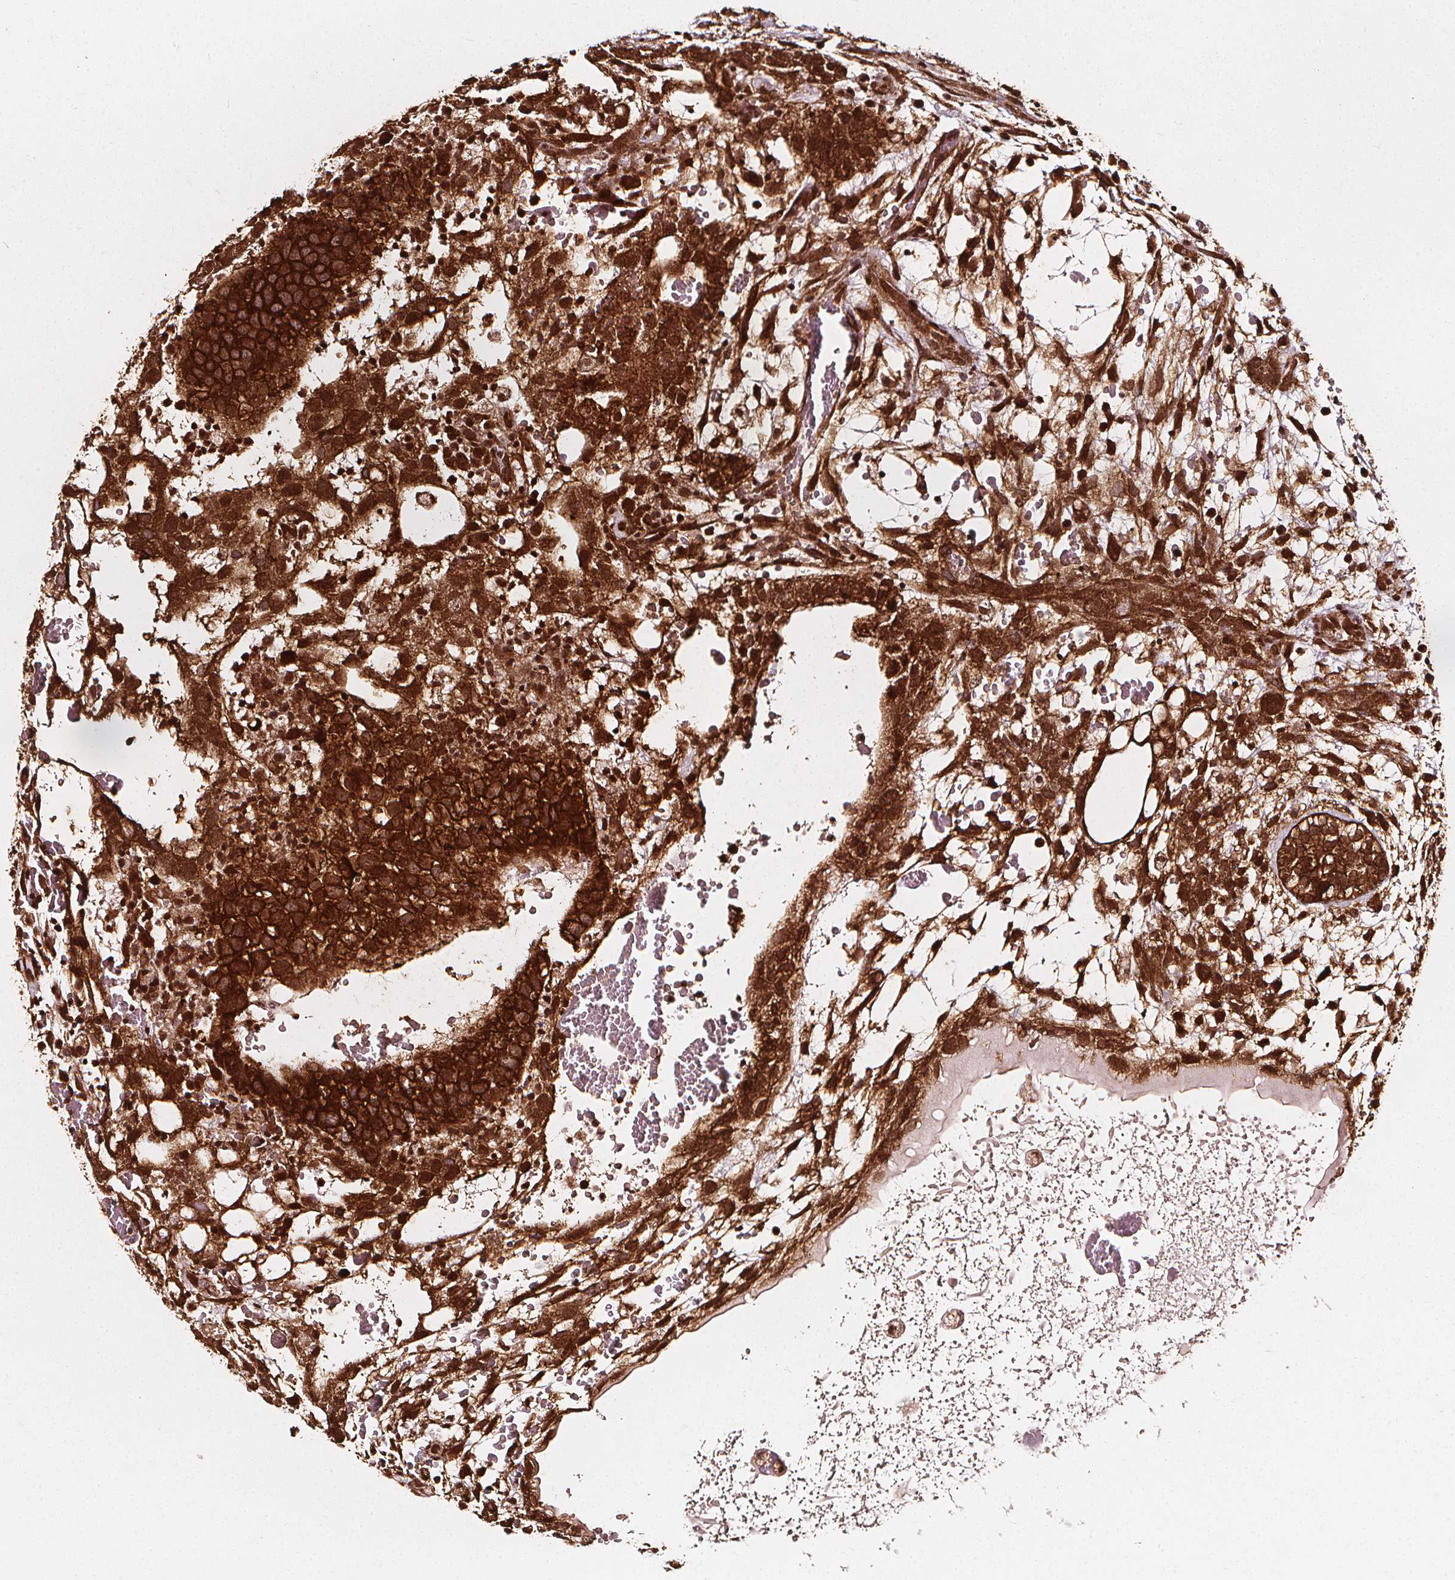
{"staining": {"intensity": "strong", "quantity": ">75%", "location": "cytoplasmic/membranous,nuclear"}, "tissue": "testis cancer", "cell_type": "Tumor cells", "image_type": "cancer", "snomed": [{"axis": "morphology", "description": "Normal tissue, NOS"}, {"axis": "morphology", "description": "Carcinoma, Embryonal, NOS"}, {"axis": "topography", "description": "Testis"}], "caption": "Immunohistochemical staining of human embryonal carcinoma (testis) exhibits high levels of strong cytoplasmic/membranous and nuclear staining in about >75% of tumor cells. Using DAB (3,3'-diaminobenzidine) (brown) and hematoxylin (blue) stains, captured at high magnification using brightfield microscopy.", "gene": "SMN1", "patient": {"sex": "male", "age": 32}}